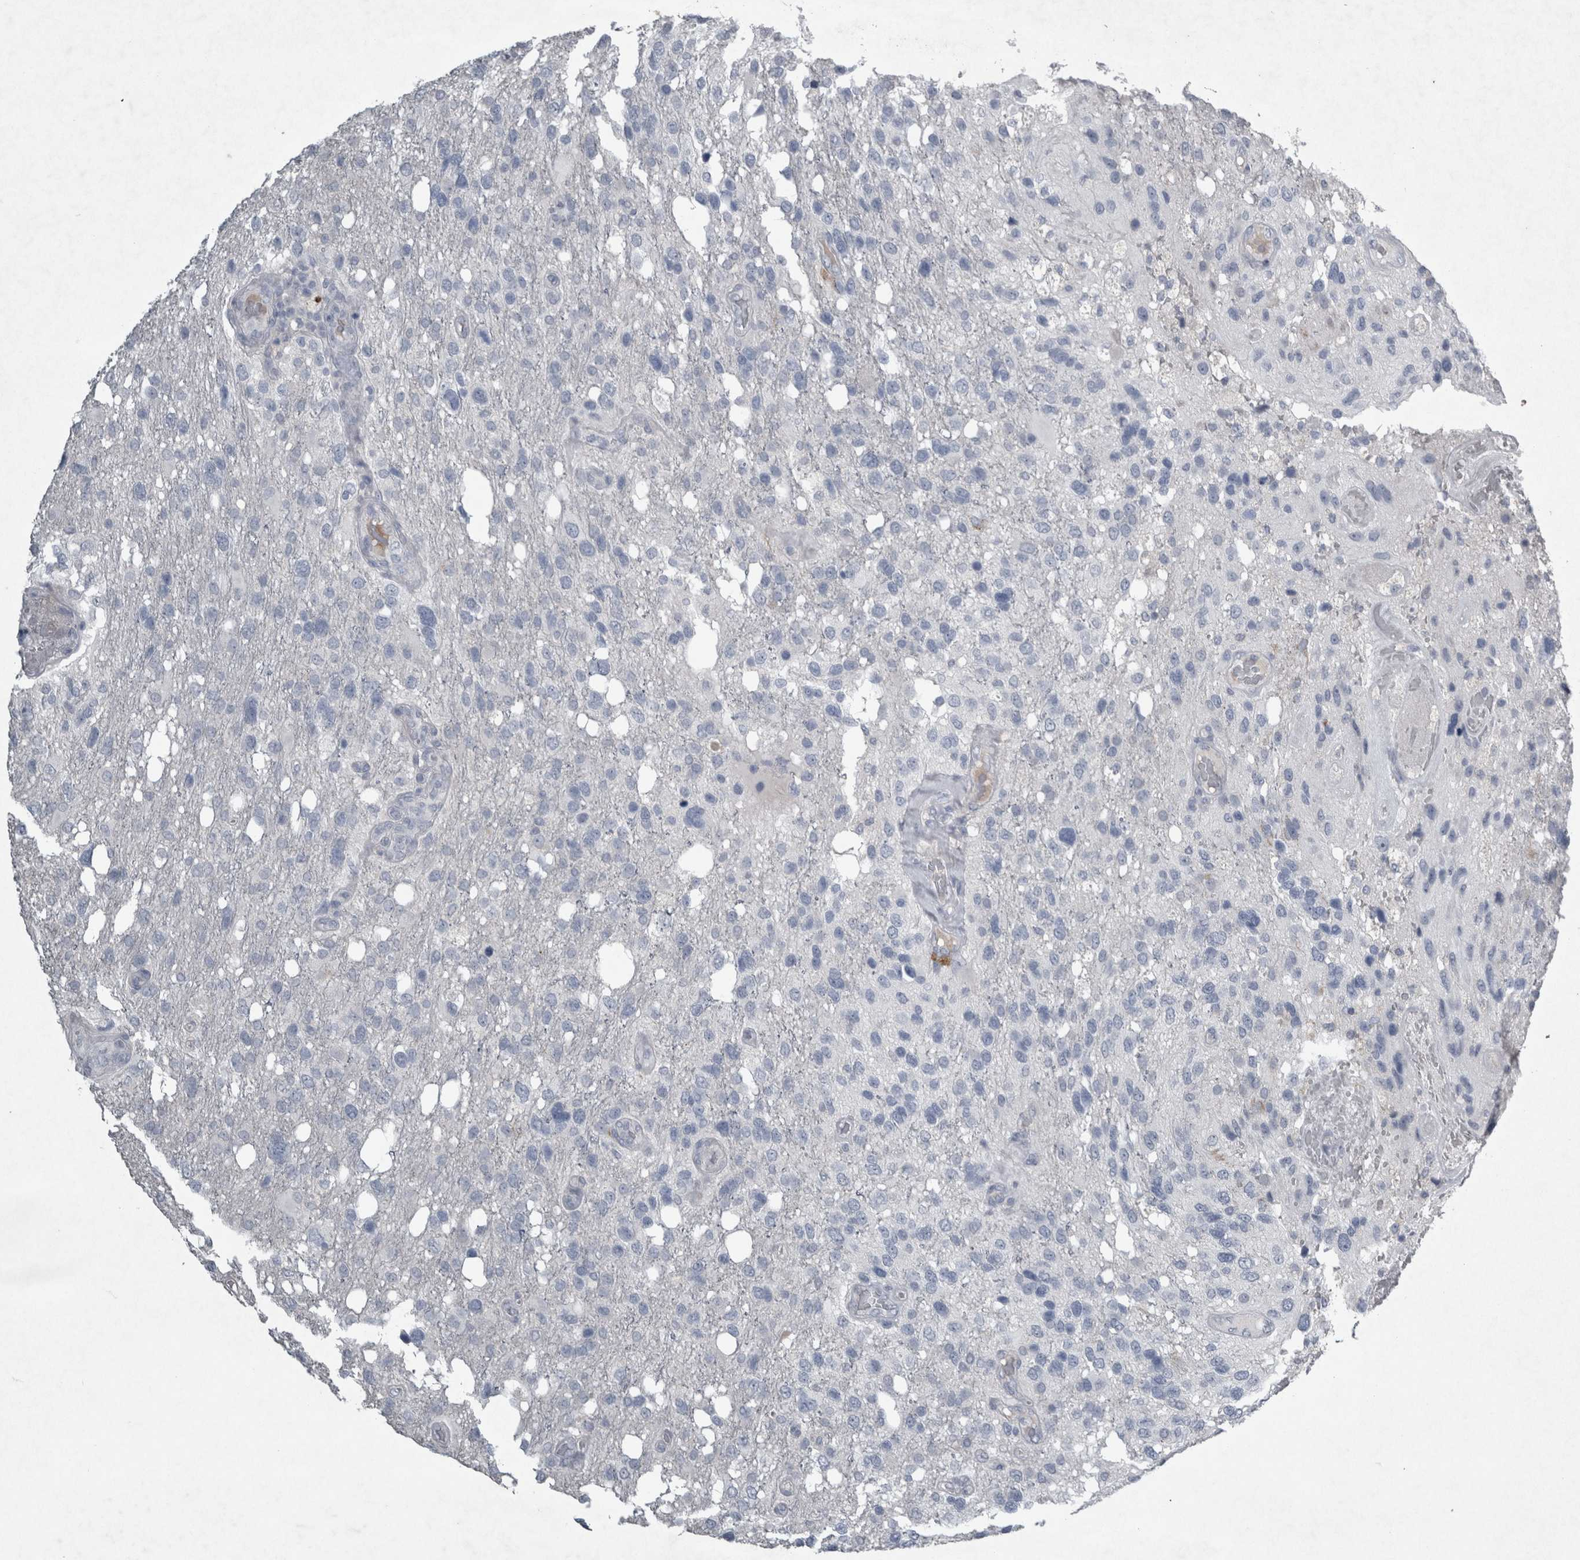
{"staining": {"intensity": "negative", "quantity": "none", "location": "none"}, "tissue": "glioma", "cell_type": "Tumor cells", "image_type": "cancer", "snomed": [{"axis": "morphology", "description": "Glioma, malignant, High grade"}, {"axis": "topography", "description": "Brain"}], "caption": "IHC image of human glioma stained for a protein (brown), which displays no staining in tumor cells.", "gene": "PDX1", "patient": {"sex": "female", "age": 58}}